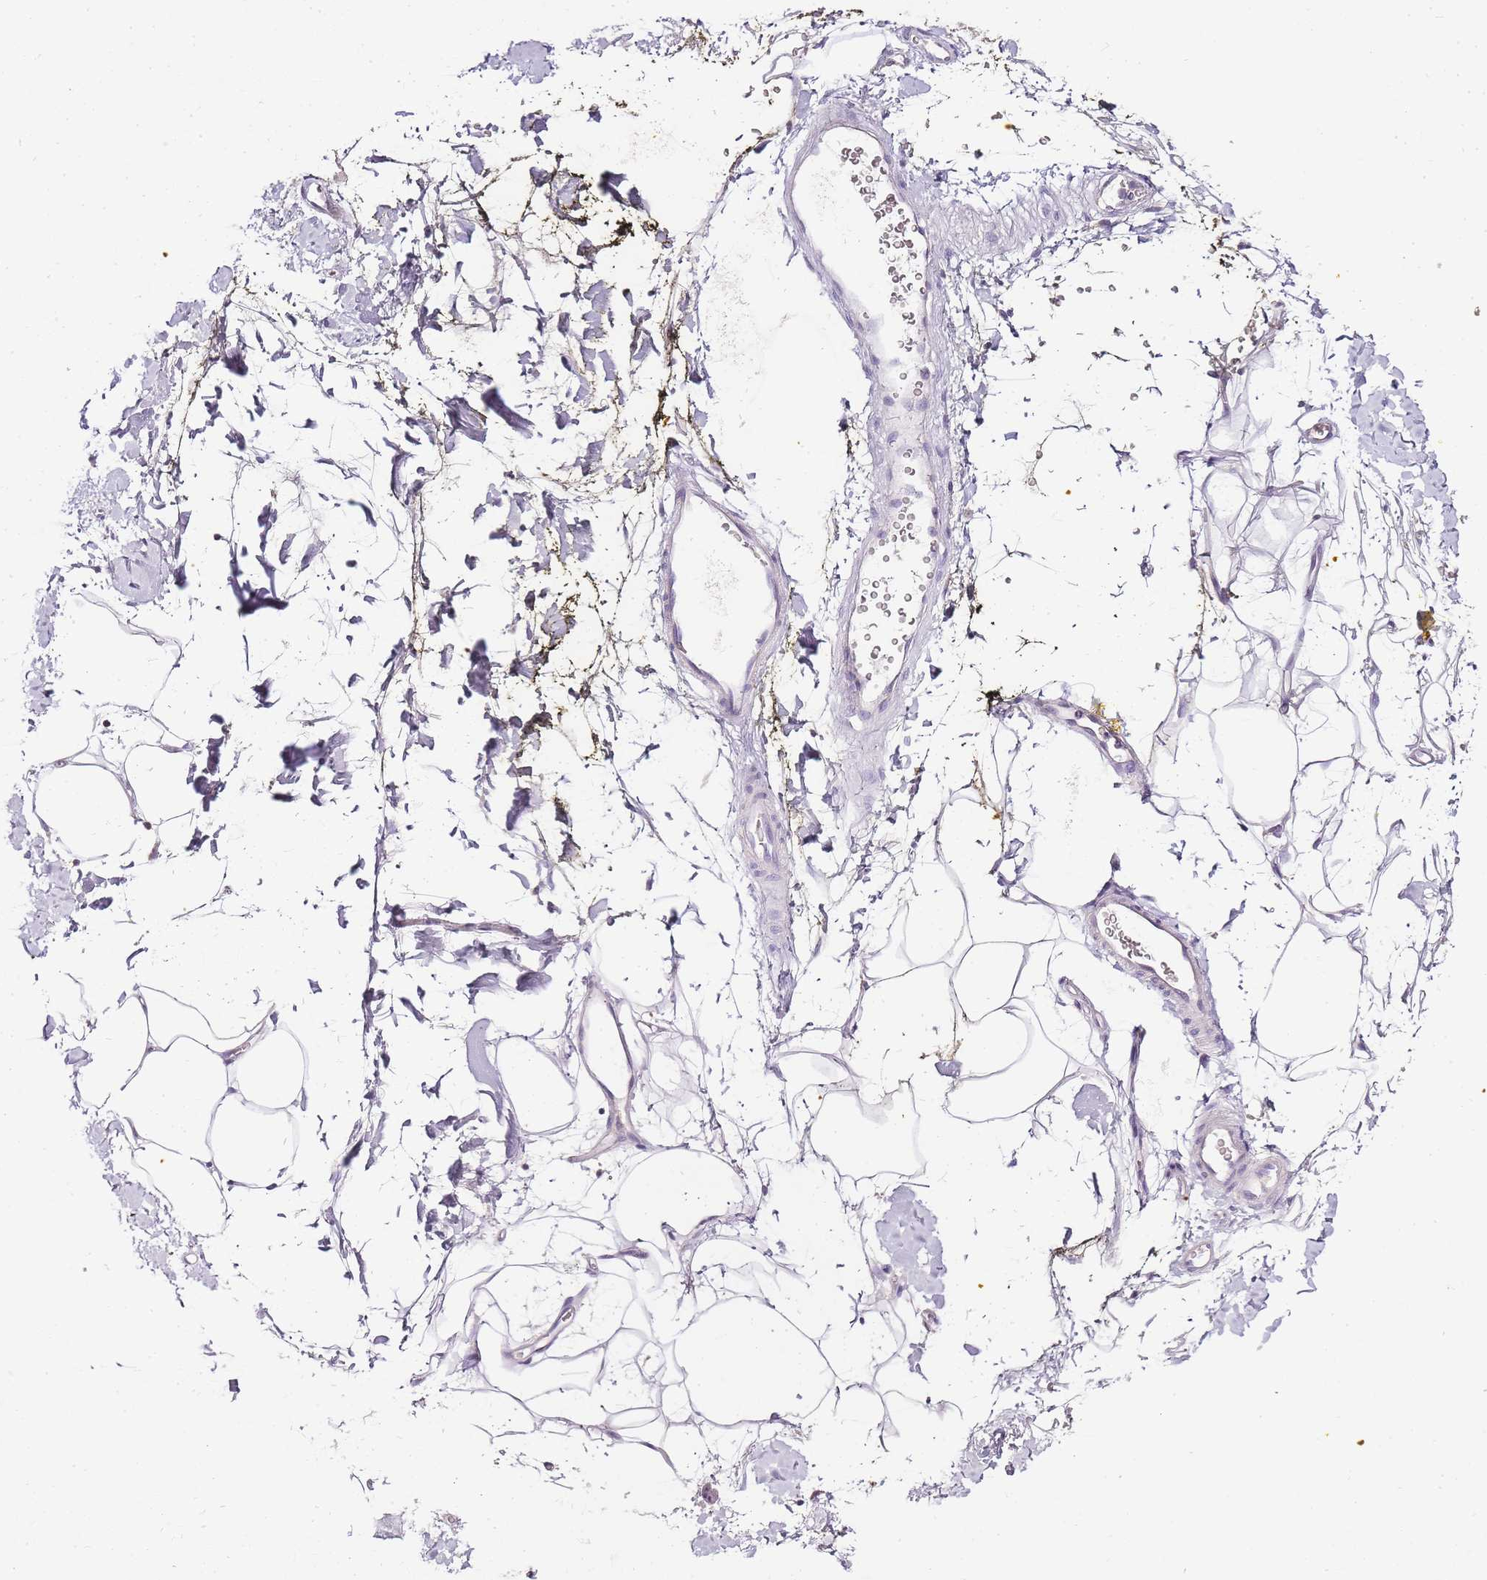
{"staining": {"intensity": "negative", "quantity": "none", "location": "none"}, "tissue": "adipose tissue", "cell_type": "Adipocytes", "image_type": "normal", "snomed": [{"axis": "morphology", "description": "Normal tissue, NOS"}, {"axis": "morphology", "description": "Adenocarcinoma, NOS"}, {"axis": "topography", "description": "Pancreas"}, {"axis": "topography", "description": "Peripheral nerve tissue"}], "caption": "Adipose tissue stained for a protein using IHC shows no expression adipocytes.", "gene": "ZBP1", "patient": {"sex": "male", "age": 59}}